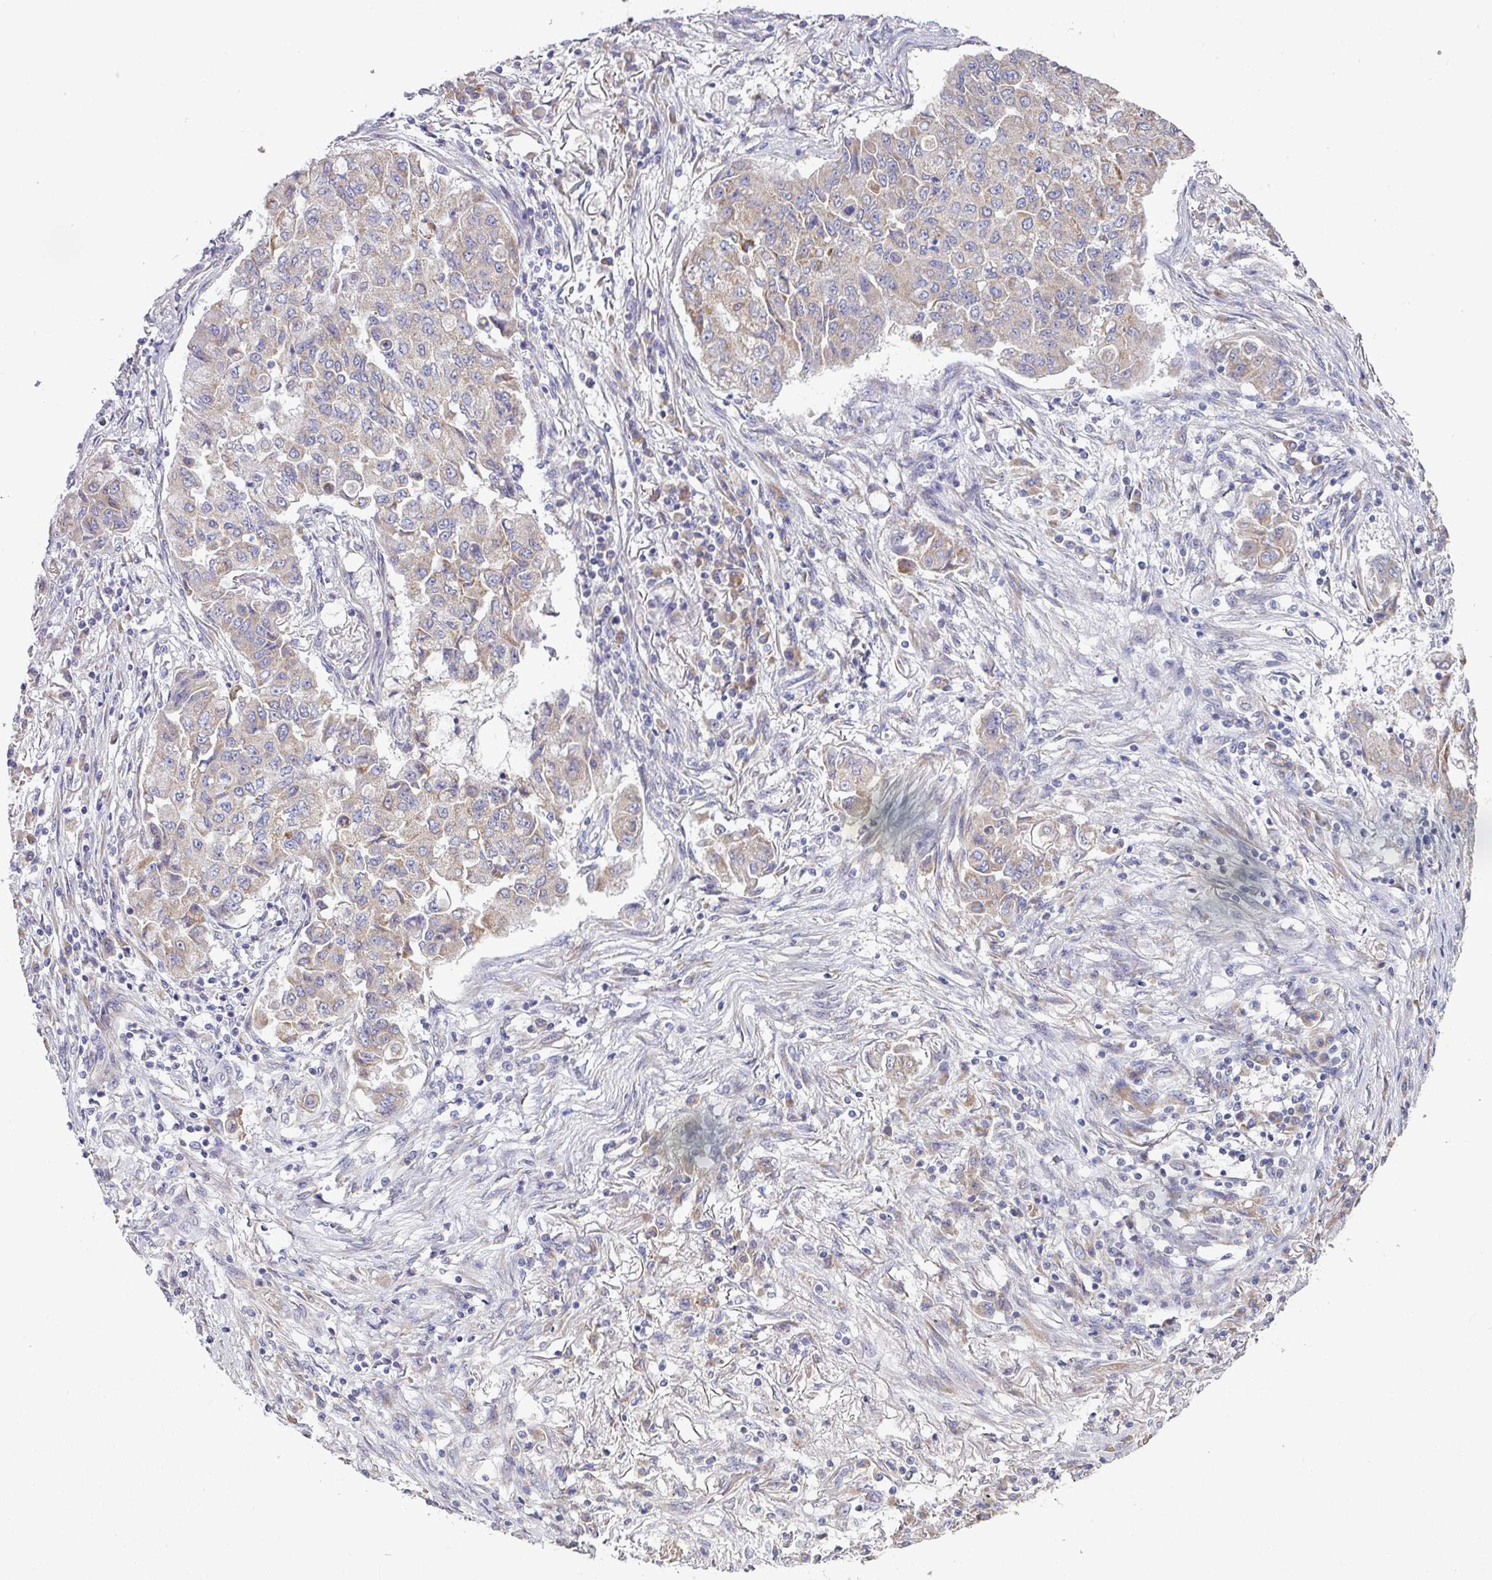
{"staining": {"intensity": "weak", "quantity": ">75%", "location": "cytoplasmic/membranous"}, "tissue": "lung cancer", "cell_type": "Tumor cells", "image_type": "cancer", "snomed": [{"axis": "morphology", "description": "Squamous cell carcinoma, NOS"}, {"axis": "topography", "description": "Lung"}], "caption": "Immunohistochemical staining of squamous cell carcinoma (lung) displays low levels of weak cytoplasmic/membranous expression in approximately >75% of tumor cells.", "gene": "PYROXD2", "patient": {"sex": "male", "age": 74}}